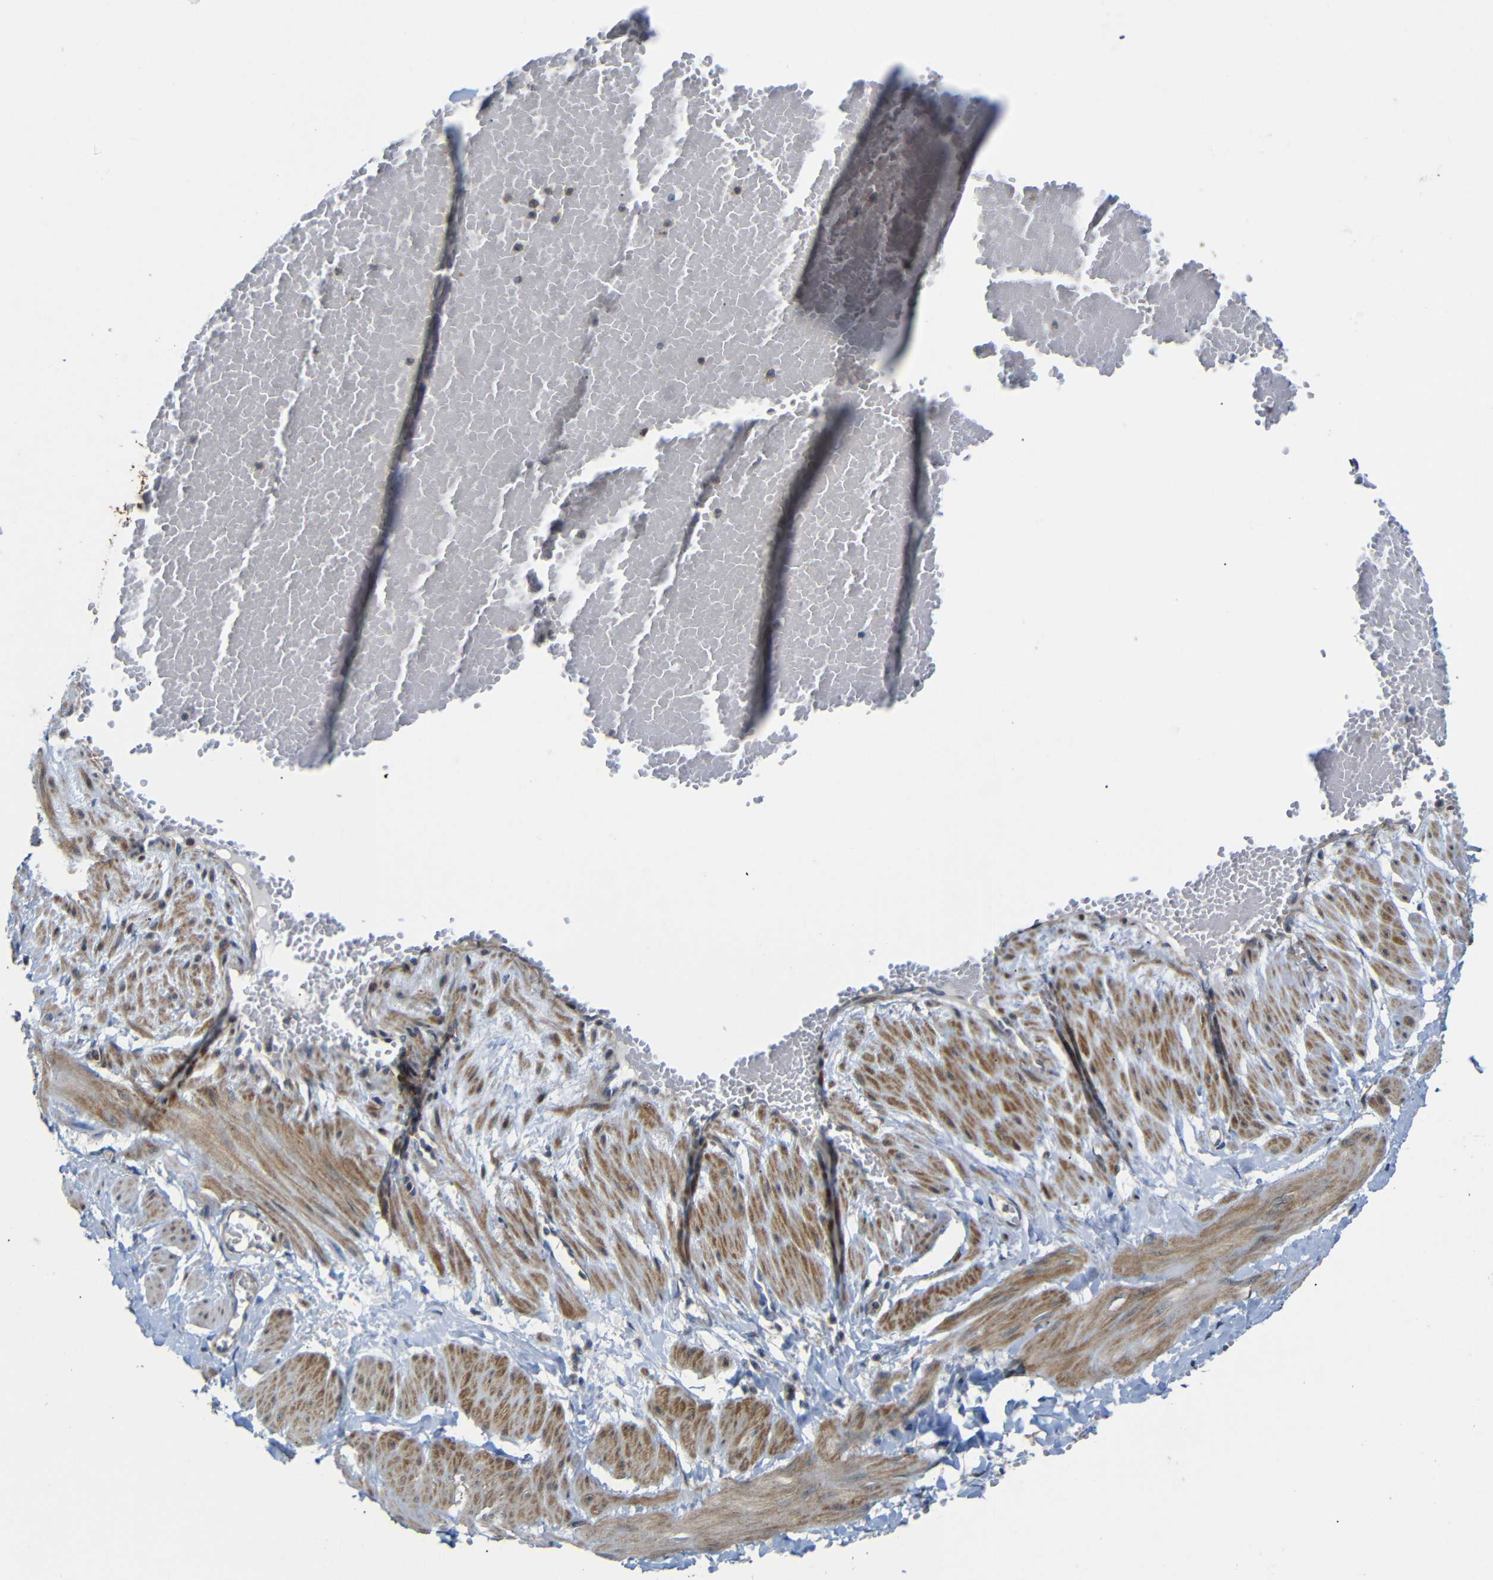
{"staining": {"intensity": "moderate", "quantity": ">75%", "location": "cytoplasmic/membranous"}, "tissue": "adipose tissue", "cell_type": "Adipocytes", "image_type": "normal", "snomed": [{"axis": "morphology", "description": "Normal tissue, NOS"}, {"axis": "topography", "description": "Soft tissue"}, {"axis": "topography", "description": "Vascular tissue"}], "caption": "Adipocytes display medium levels of moderate cytoplasmic/membranous expression in about >75% of cells in unremarkable adipose tissue. (brown staining indicates protein expression, while blue staining denotes nuclei).", "gene": "P3H2", "patient": {"sex": "female", "age": 35}}